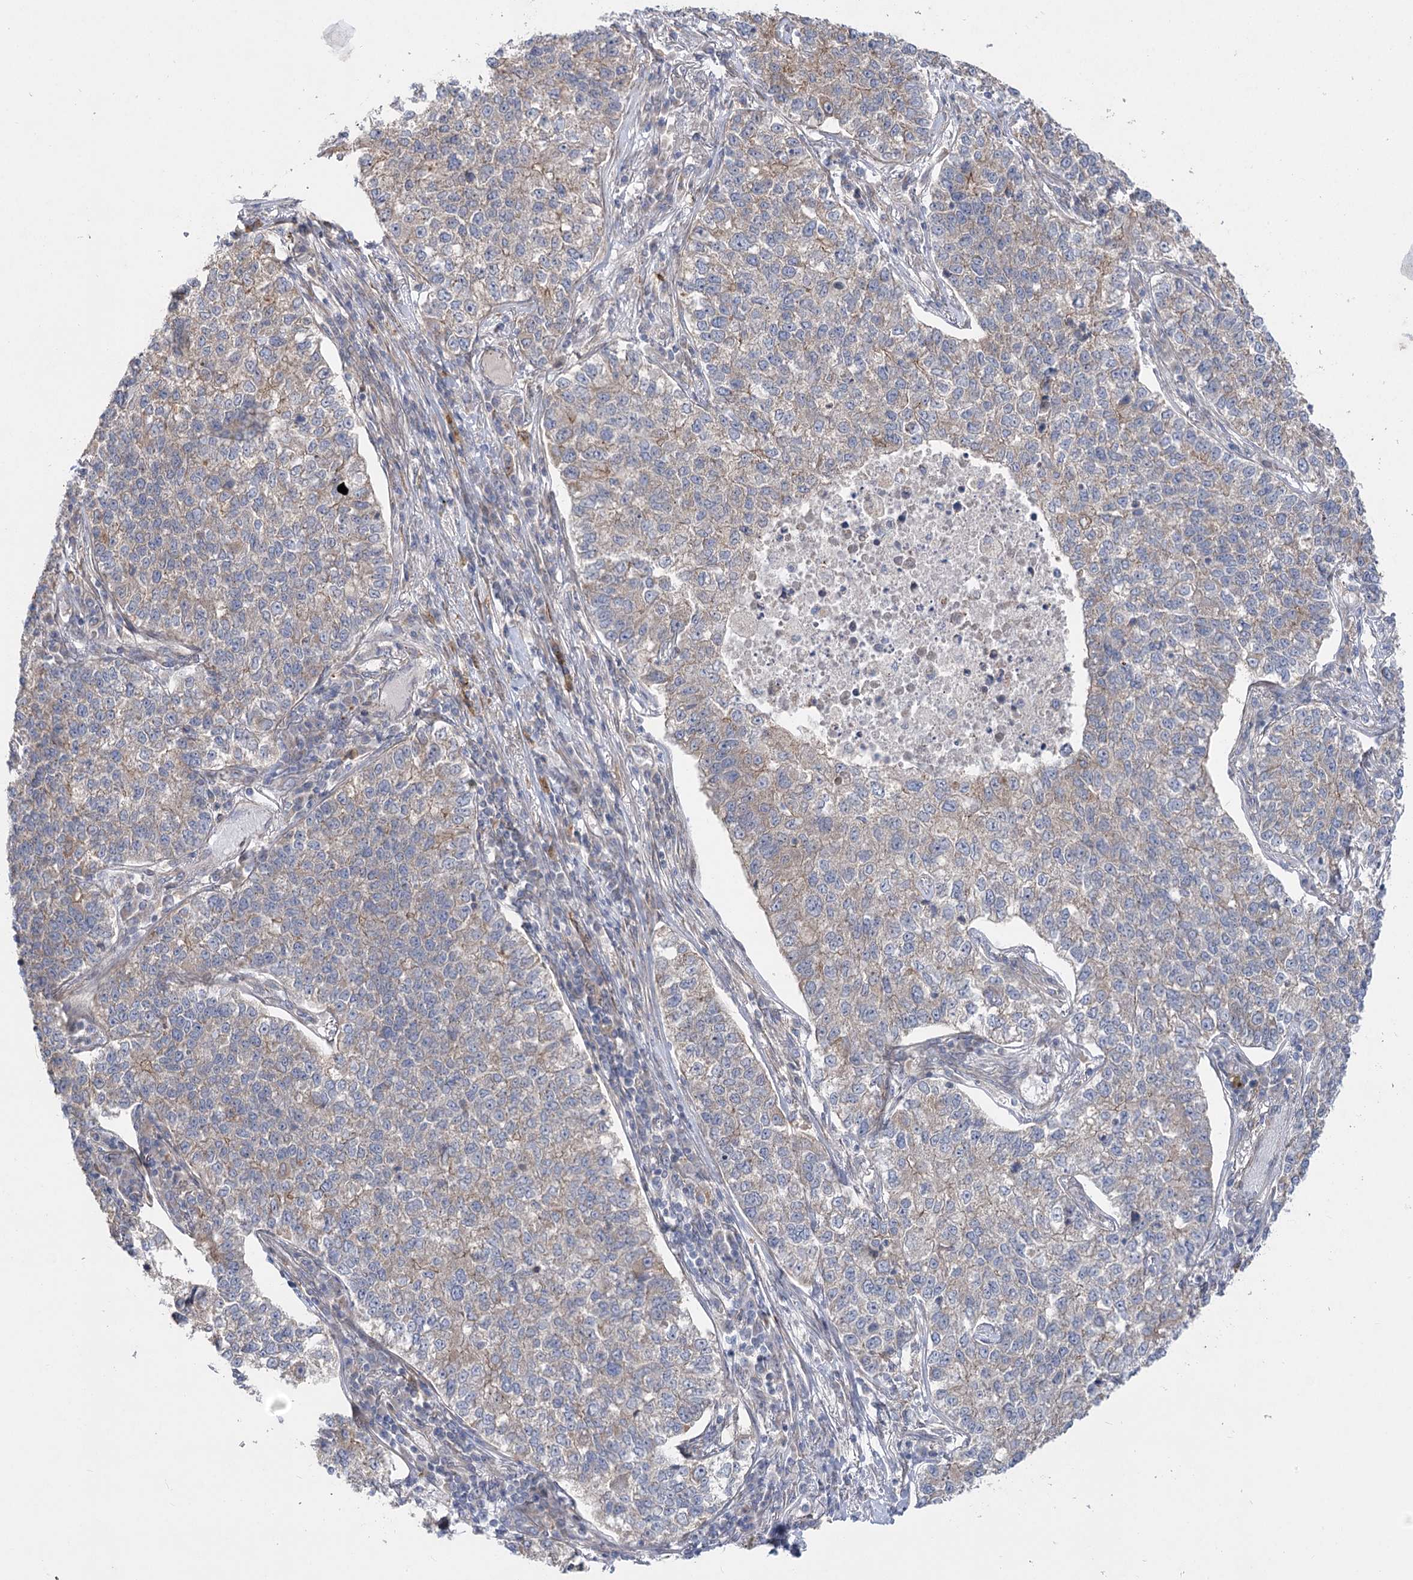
{"staining": {"intensity": "weak", "quantity": "25%-75%", "location": "cytoplasmic/membranous"}, "tissue": "lung cancer", "cell_type": "Tumor cells", "image_type": "cancer", "snomed": [{"axis": "morphology", "description": "Adenocarcinoma, NOS"}, {"axis": "topography", "description": "Lung"}], "caption": "Lung cancer (adenocarcinoma) tissue reveals weak cytoplasmic/membranous staining in approximately 25%-75% of tumor cells, visualized by immunohistochemistry.", "gene": "SH3BP5L", "patient": {"sex": "male", "age": 49}}